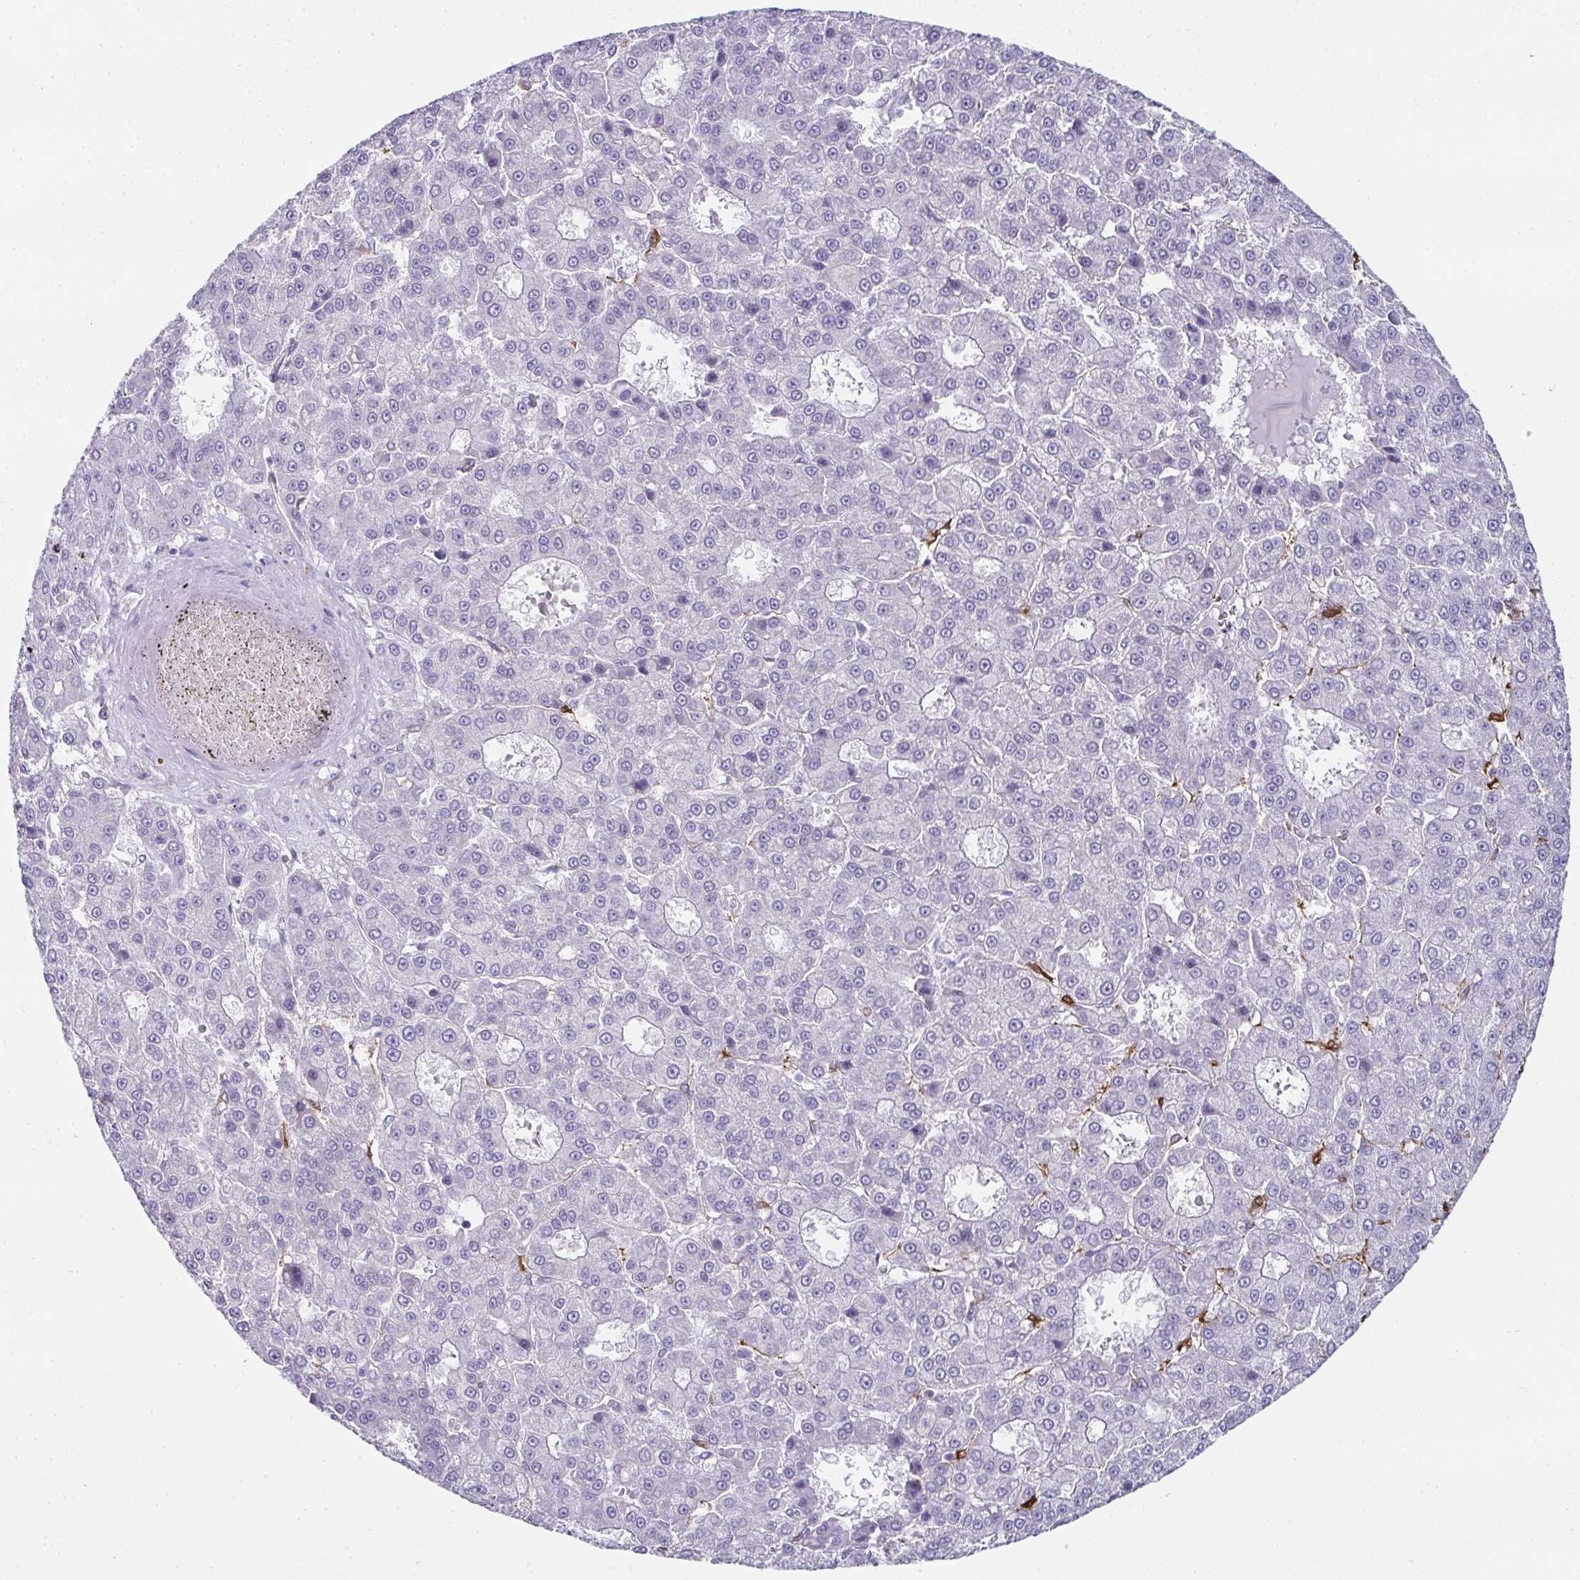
{"staining": {"intensity": "negative", "quantity": "none", "location": "none"}, "tissue": "liver cancer", "cell_type": "Tumor cells", "image_type": "cancer", "snomed": [{"axis": "morphology", "description": "Carcinoma, Hepatocellular, NOS"}, {"axis": "topography", "description": "Liver"}], "caption": "Immunohistochemical staining of human hepatocellular carcinoma (liver) shows no significant positivity in tumor cells.", "gene": "RBP1", "patient": {"sex": "male", "age": 70}}